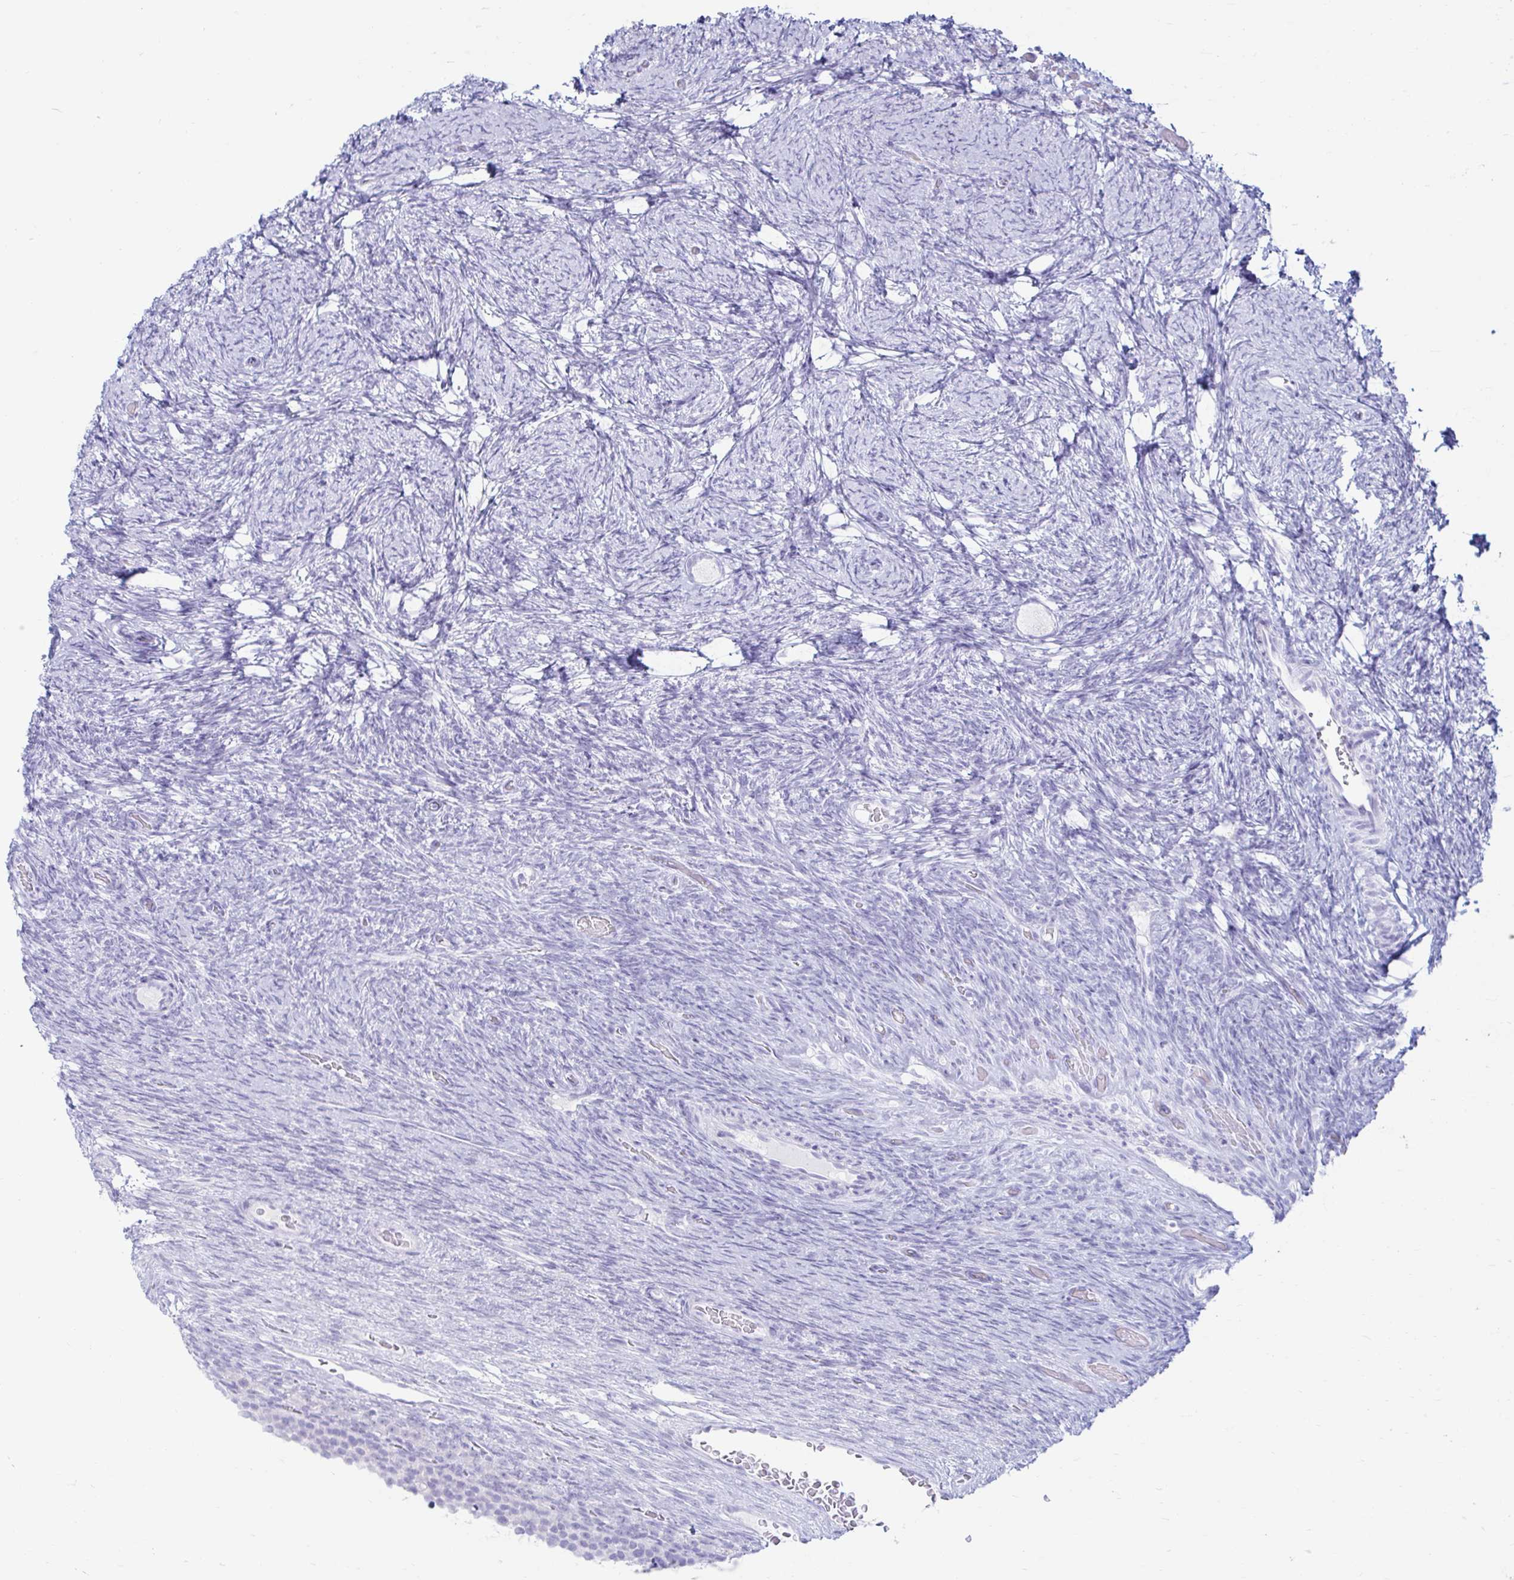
{"staining": {"intensity": "negative", "quantity": "none", "location": "none"}, "tissue": "ovary", "cell_type": "Follicle cells", "image_type": "normal", "snomed": [{"axis": "morphology", "description": "Normal tissue, NOS"}, {"axis": "topography", "description": "Ovary"}], "caption": "Protein analysis of unremarkable ovary shows no significant staining in follicle cells.", "gene": "ERICH6", "patient": {"sex": "female", "age": 34}}